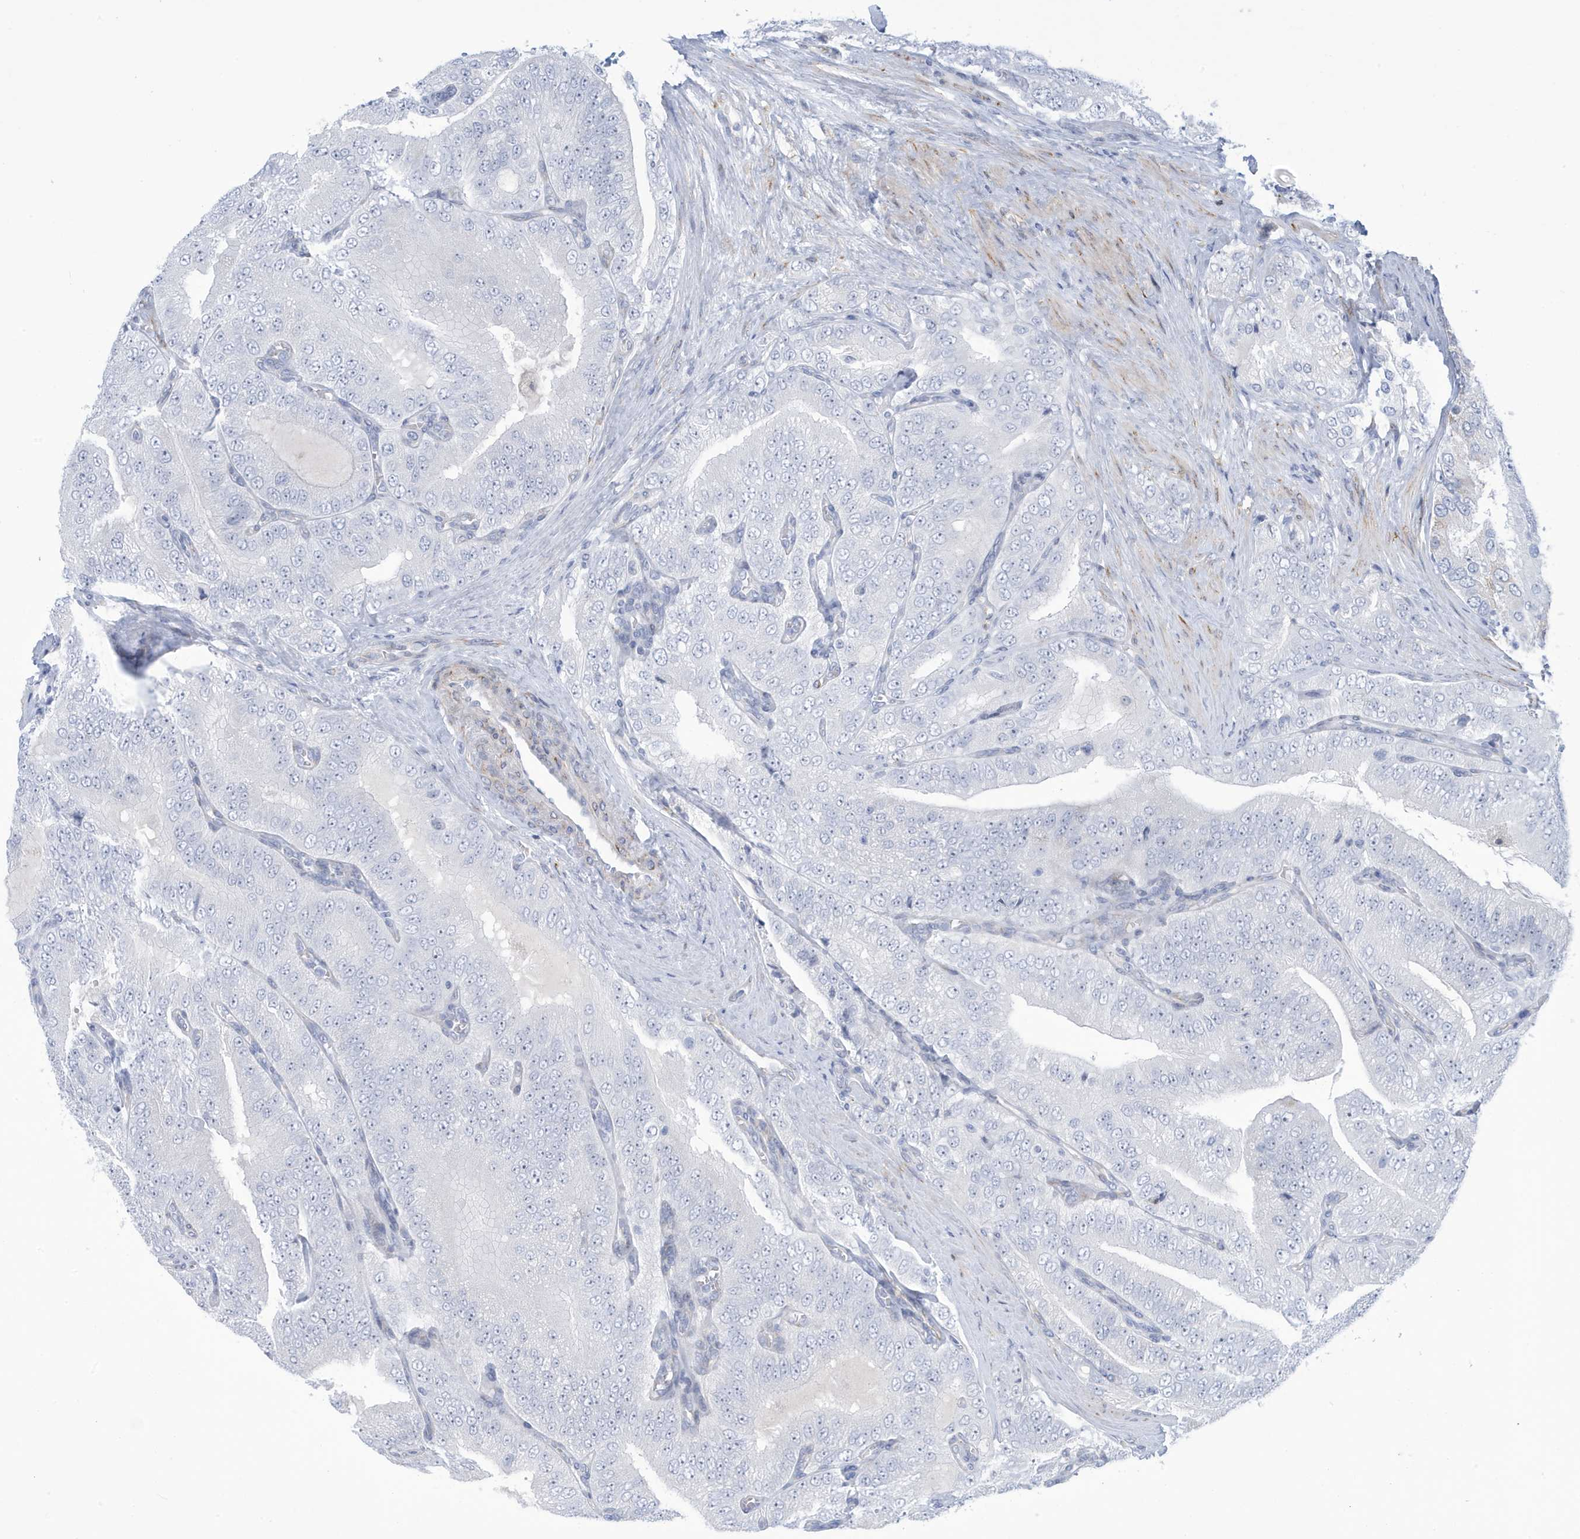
{"staining": {"intensity": "negative", "quantity": "none", "location": "none"}, "tissue": "prostate cancer", "cell_type": "Tumor cells", "image_type": "cancer", "snomed": [{"axis": "morphology", "description": "Adenocarcinoma, High grade"}, {"axis": "topography", "description": "Prostate"}], "caption": "Immunohistochemistry (IHC) micrograph of human prostate high-grade adenocarcinoma stained for a protein (brown), which displays no positivity in tumor cells.", "gene": "SEMA3F", "patient": {"sex": "male", "age": 58}}